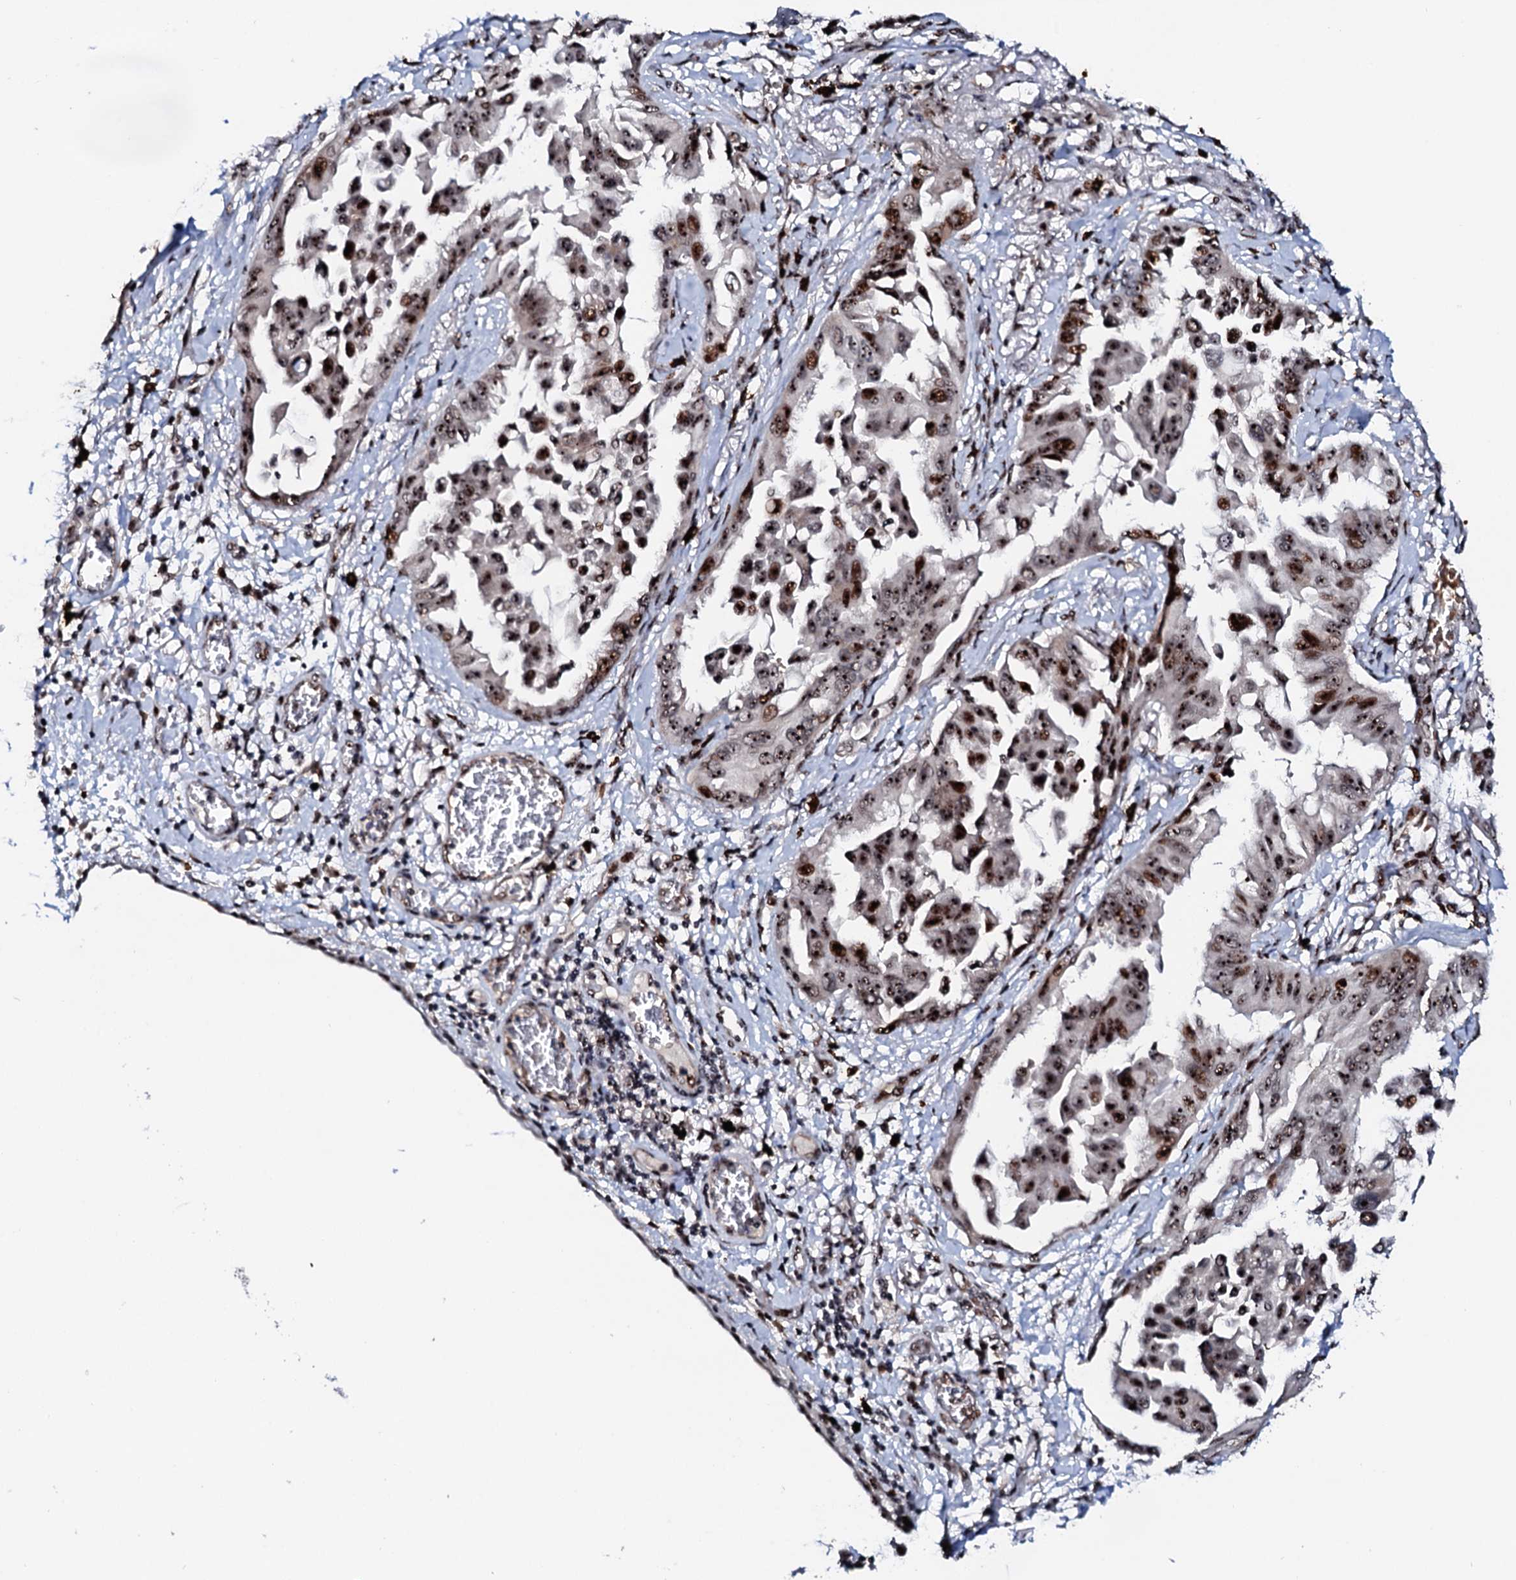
{"staining": {"intensity": "strong", "quantity": ">75%", "location": "nuclear"}, "tissue": "lung cancer", "cell_type": "Tumor cells", "image_type": "cancer", "snomed": [{"axis": "morphology", "description": "Adenocarcinoma, NOS"}, {"axis": "topography", "description": "Lung"}], "caption": "IHC histopathology image of lung cancer stained for a protein (brown), which displays high levels of strong nuclear expression in about >75% of tumor cells.", "gene": "NEUROG3", "patient": {"sex": "female", "age": 67}}